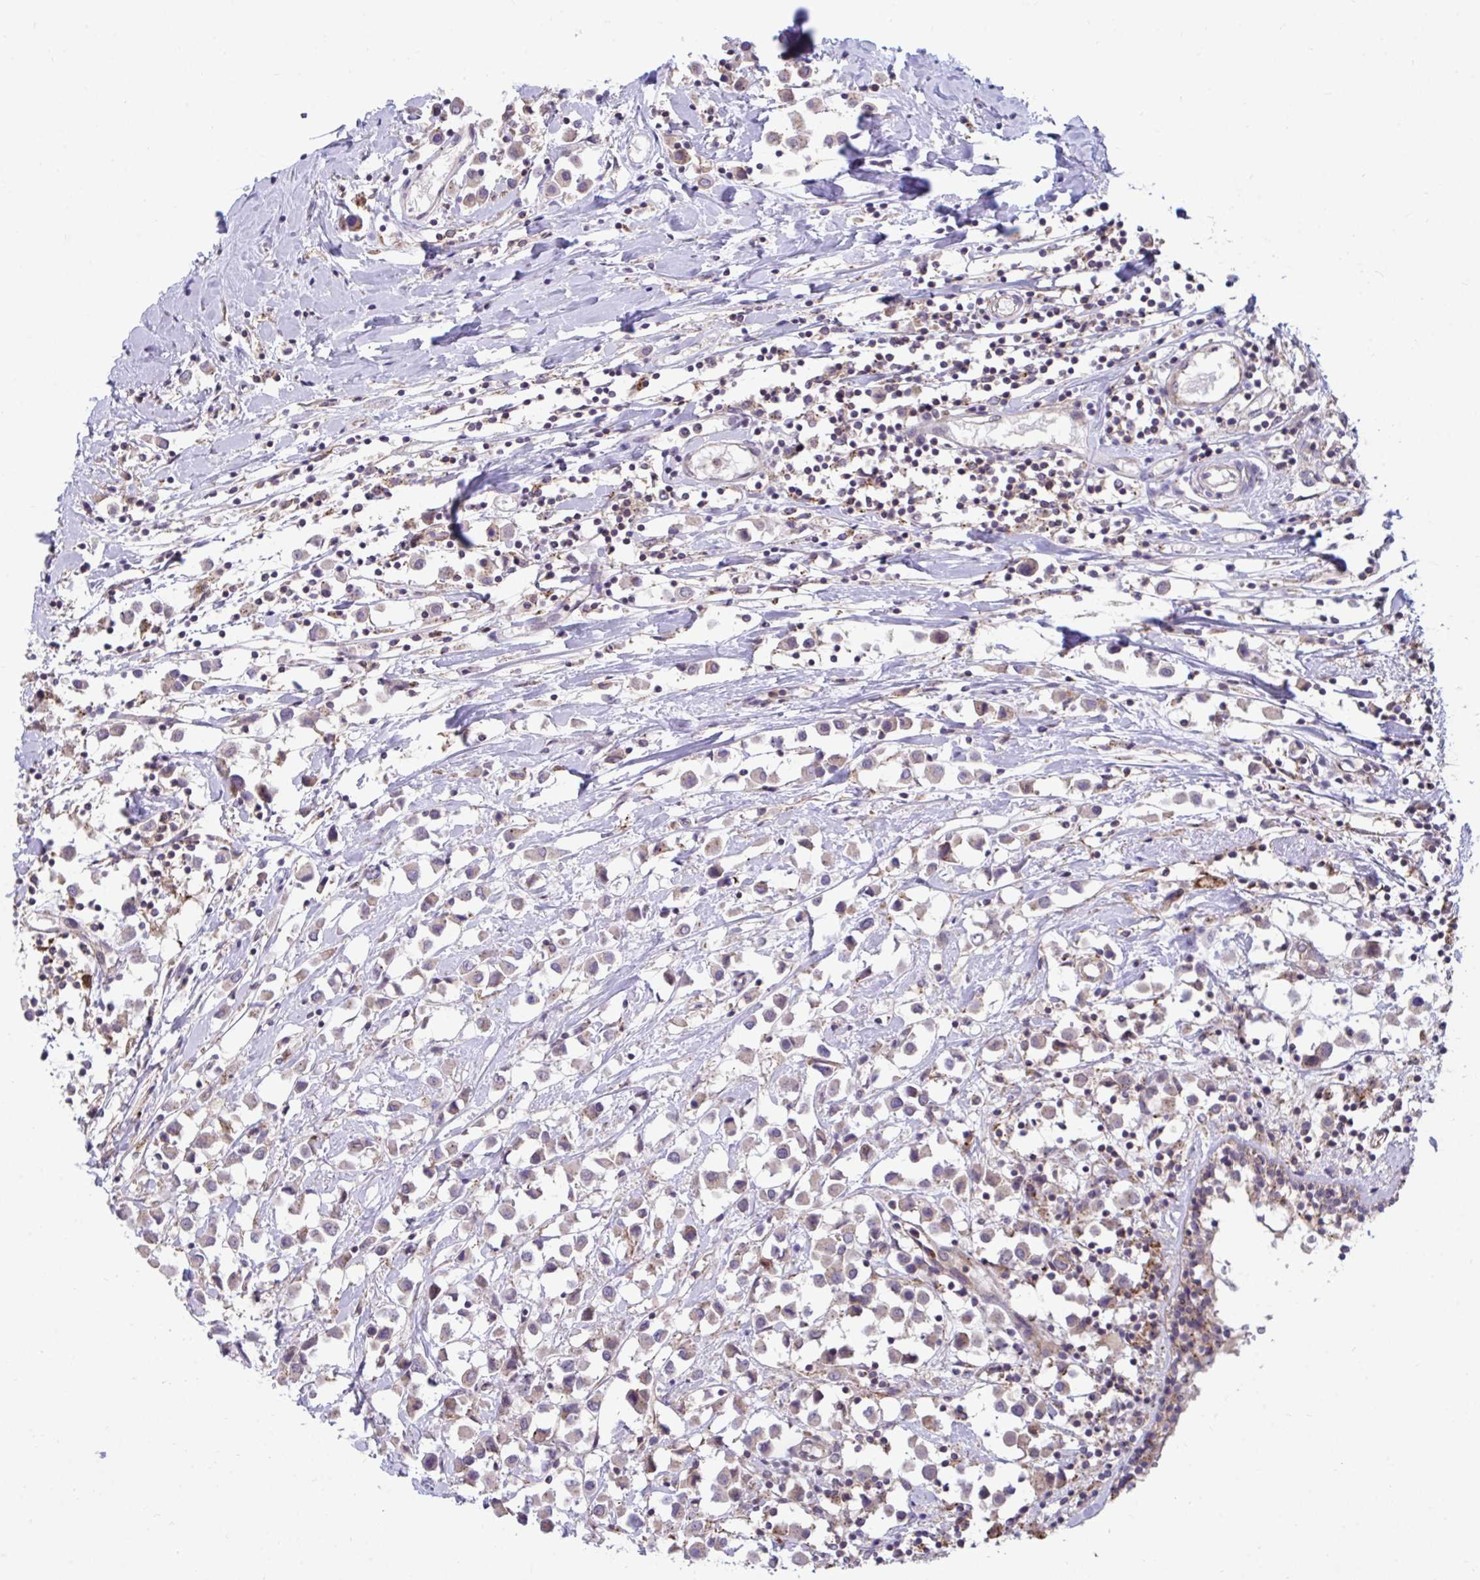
{"staining": {"intensity": "weak", "quantity": "25%-75%", "location": "cytoplasmic/membranous"}, "tissue": "breast cancer", "cell_type": "Tumor cells", "image_type": "cancer", "snomed": [{"axis": "morphology", "description": "Duct carcinoma"}, {"axis": "topography", "description": "Breast"}], "caption": "Protein expression analysis of human breast invasive ductal carcinoma reveals weak cytoplasmic/membranous positivity in about 25%-75% of tumor cells. The protein is shown in brown color, while the nuclei are stained blue.", "gene": "IST1", "patient": {"sex": "female", "age": 61}}